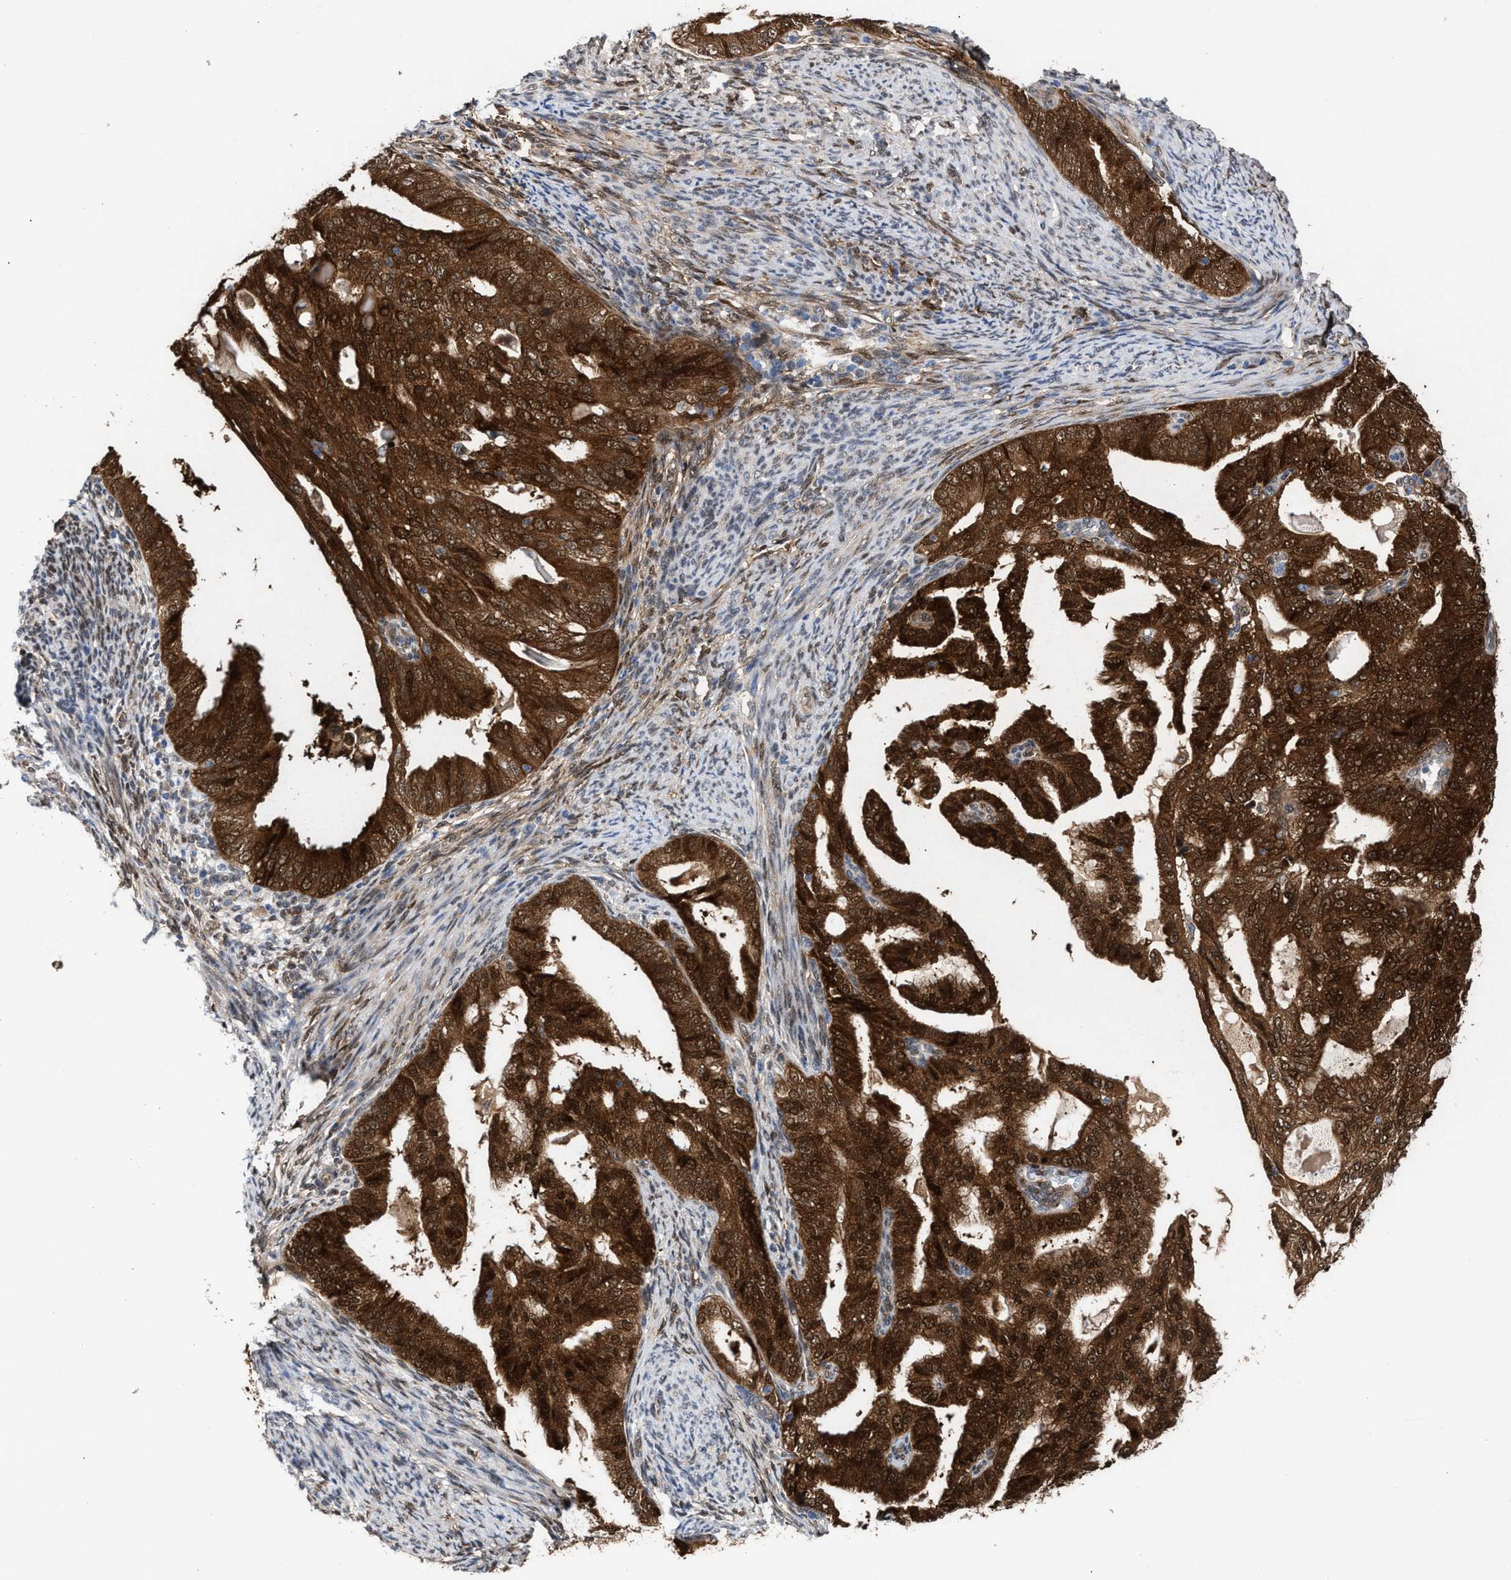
{"staining": {"intensity": "strong", "quantity": ">75%", "location": "cytoplasmic/membranous,nuclear"}, "tissue": "endometrial cancer", "cell_type": "Tumor cells", "image_type": "cancer", "snomed": [{"axis": "morphology", "description": "Adenocarcinoma, NOS"}, {"axis": "topography", "description": "Endometrium"}], "caption": "Brown immunohistochemical staining in human endometrial adenocarcinoma reveals strong cytoplasmic/membranous and nuclear expression in about >75% of tumor cells.", "gene": "TP53I3", "patient": {"sex": "female", "age": 58}}